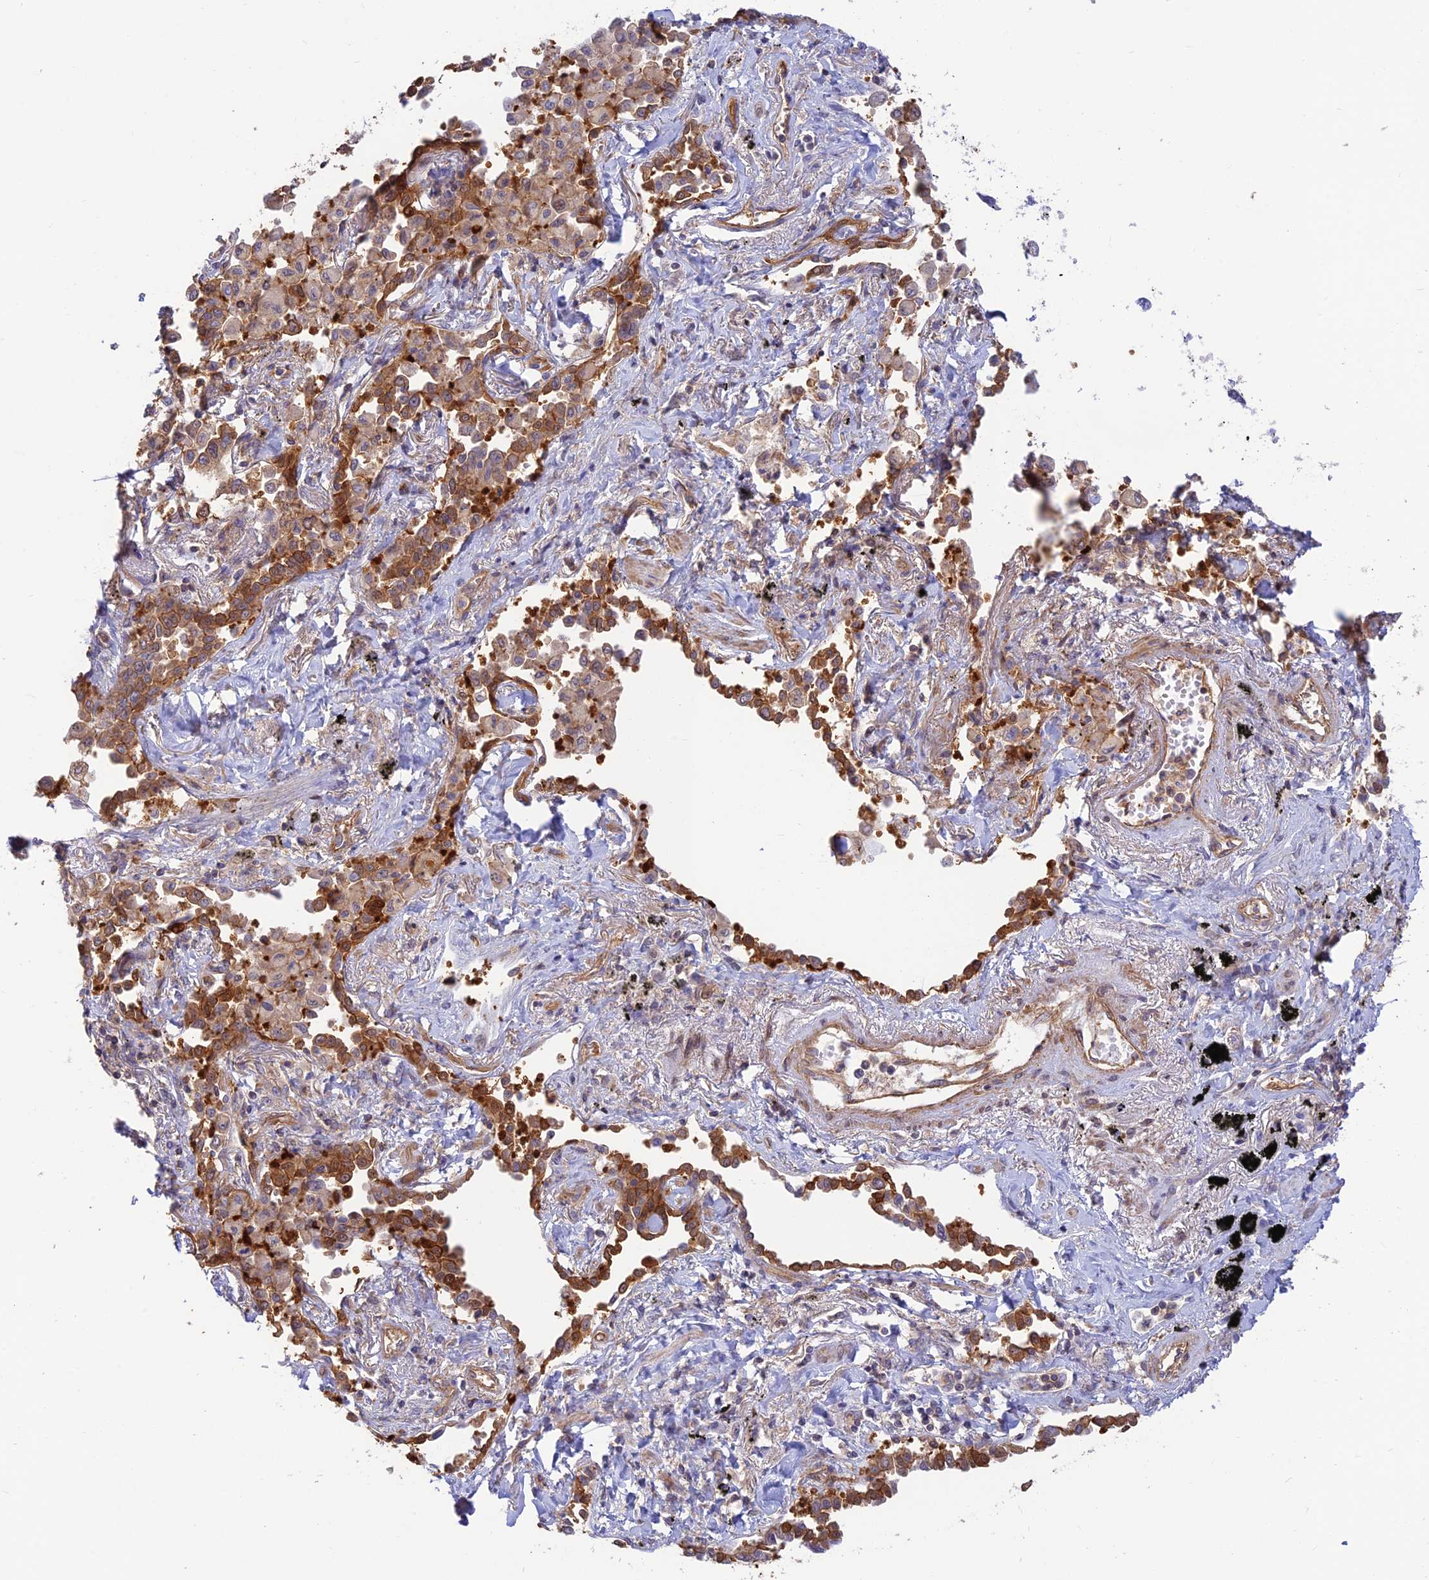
{"staining": {"intensity": "moderate", "quantity": ">75%", "location": "cytoplasmic/membranous"}, "tissue": "lung cancer", "cell_type": "Tumor cells", "image_type": "cancer", "snomed": [{"axis": "morphology", "description": "Adenocarcinoma, NOS"}, {"axis": "topography", "description": "Lung"}], "caption": "There is medium levels of moderate cytoplasmic/membranous staining in tumor cells of lung cancer (adenocarcinoma), as demonstrated by immunohistochemical staining (brown color).", "gene": "PPP1R12C", "patient": {"sex": "male", "age": 67}}